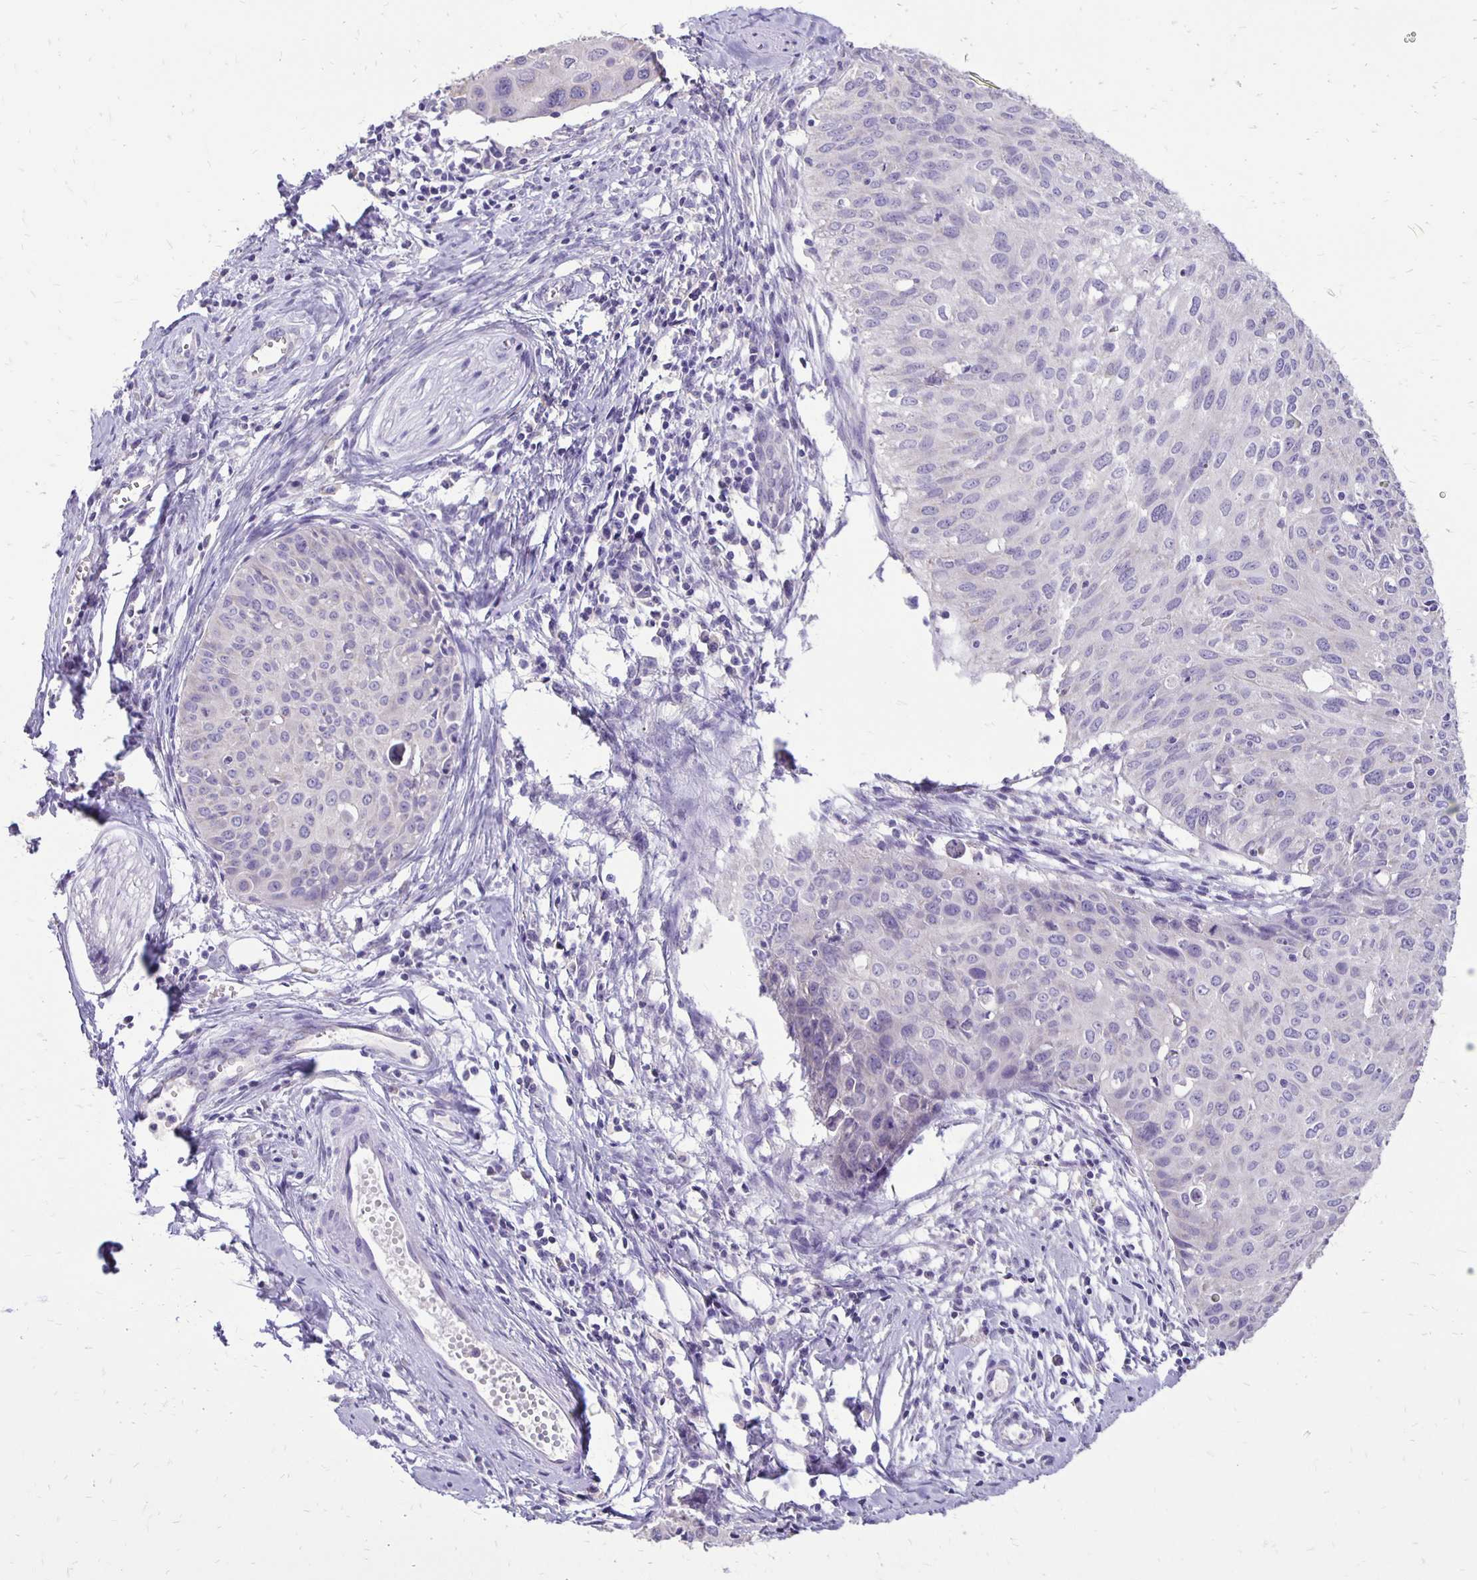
{"staining": {"intensity": "negative", "quantity": "none", "location": "none"}, "tissue": "cervical cancer", "cell_type": "Tumor cells", "image_type": "cancer", "snomed": [{"axis": "morphology", "description": "Squamous cell carcinoma, NOS"}, {"axis": "topography", "description": "Cervix"}], "caption": "Protein analysis of cervical cancer (squamous cell carcinoma) reveals no significant staining in tumor cells.", "gene": "ANKRD45", "patient": {"sex": "female", "age": 50}}